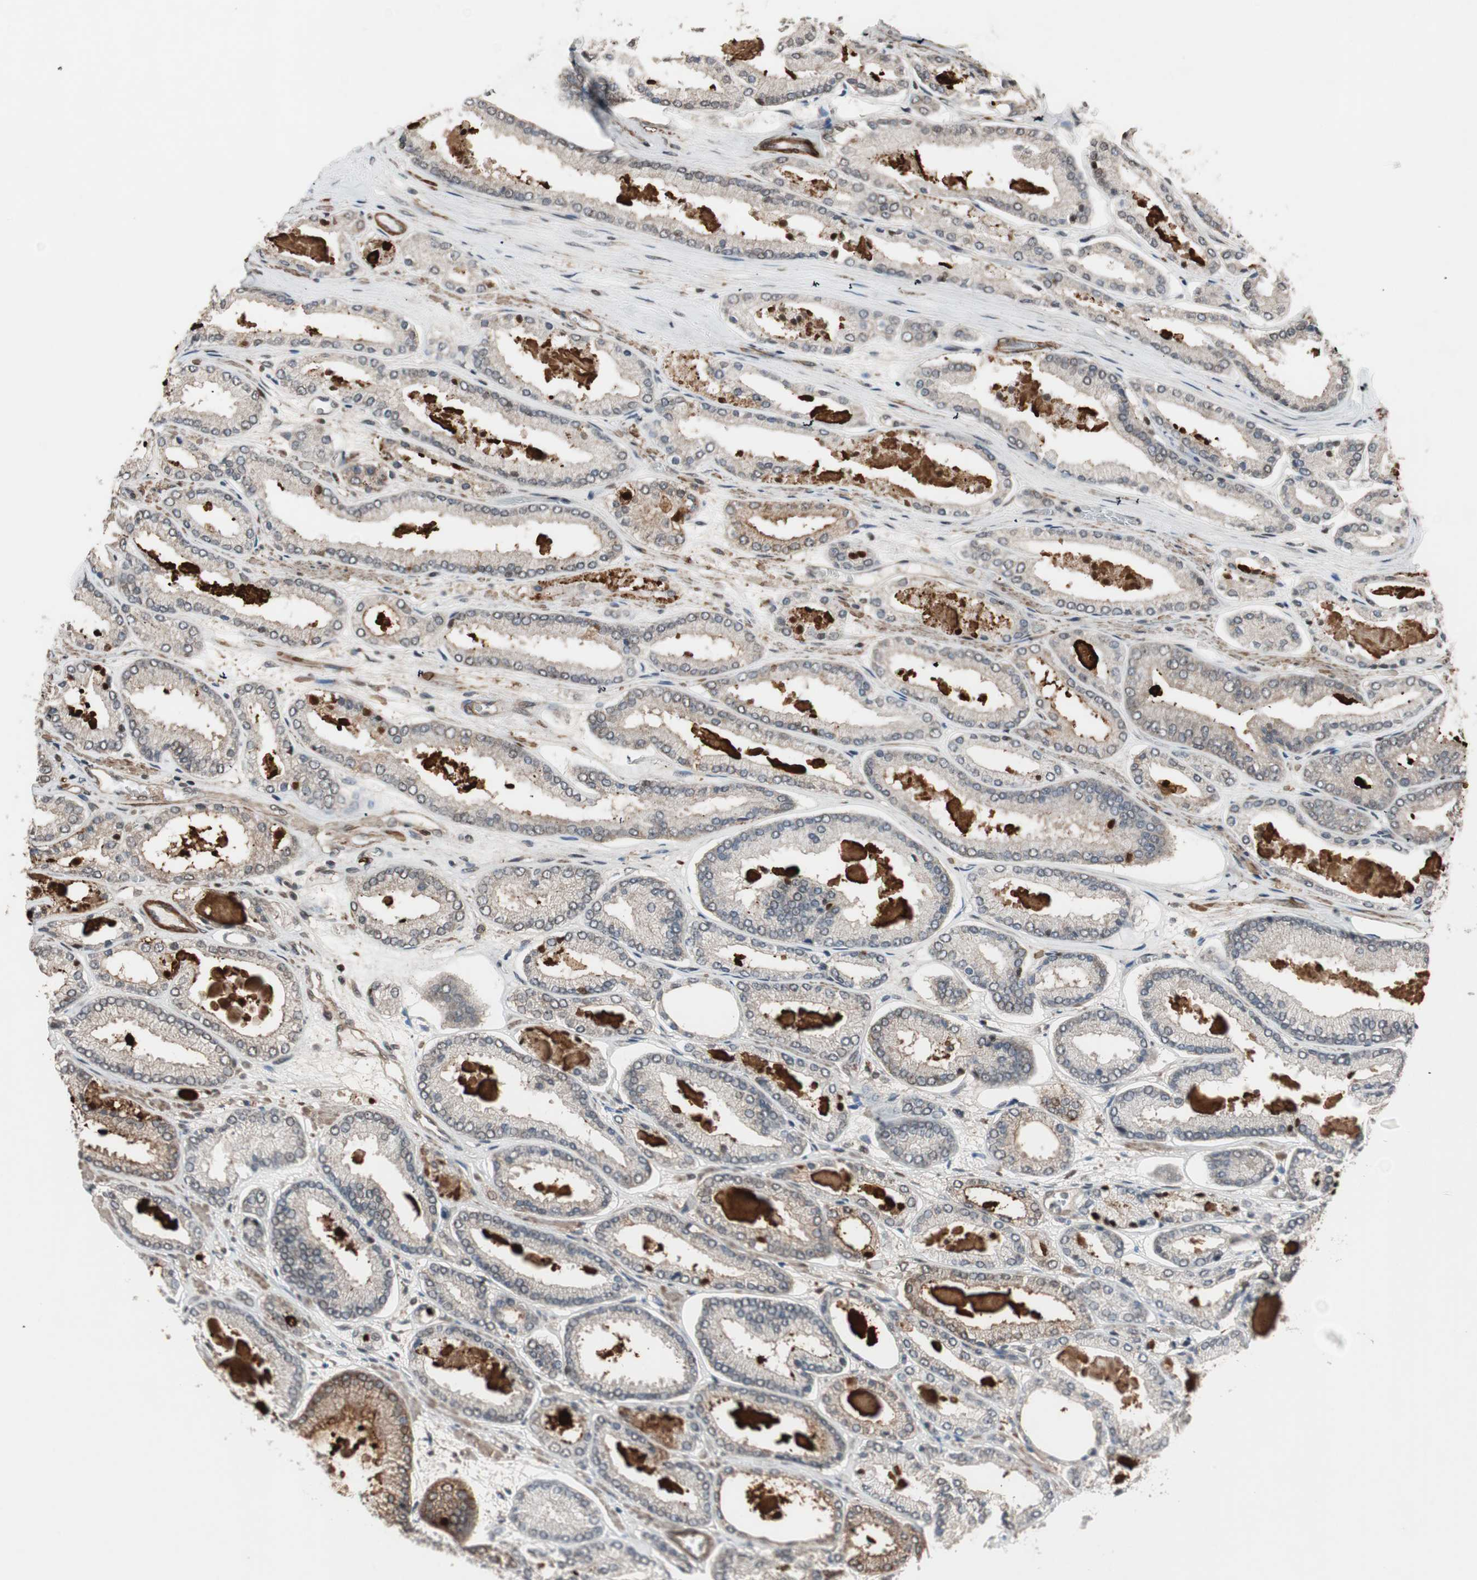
{"staining": {"intensity": "moderate", "quantity": "<25%", "location": "cytoplasmic/membranous"}, "tissue": "prostate cancer", "cell_type": "Tumor cells", "image_type": "cancer", "snomed": [{"axis": "morphology", "description": "Adenocarcinoma, Low grade"}, {"axis": "topography", "description": "Prostate"}], "caption": "Prostate cancer stained with DAB (3,3'-diaminobenzidine) immunohistochemistry displays low levels of moderate cytoplasmic/membranous positivity in approximately <25% of tumor cells.", "gene": "DRAP1", "patient": {"sex": "male", "age": 59}}